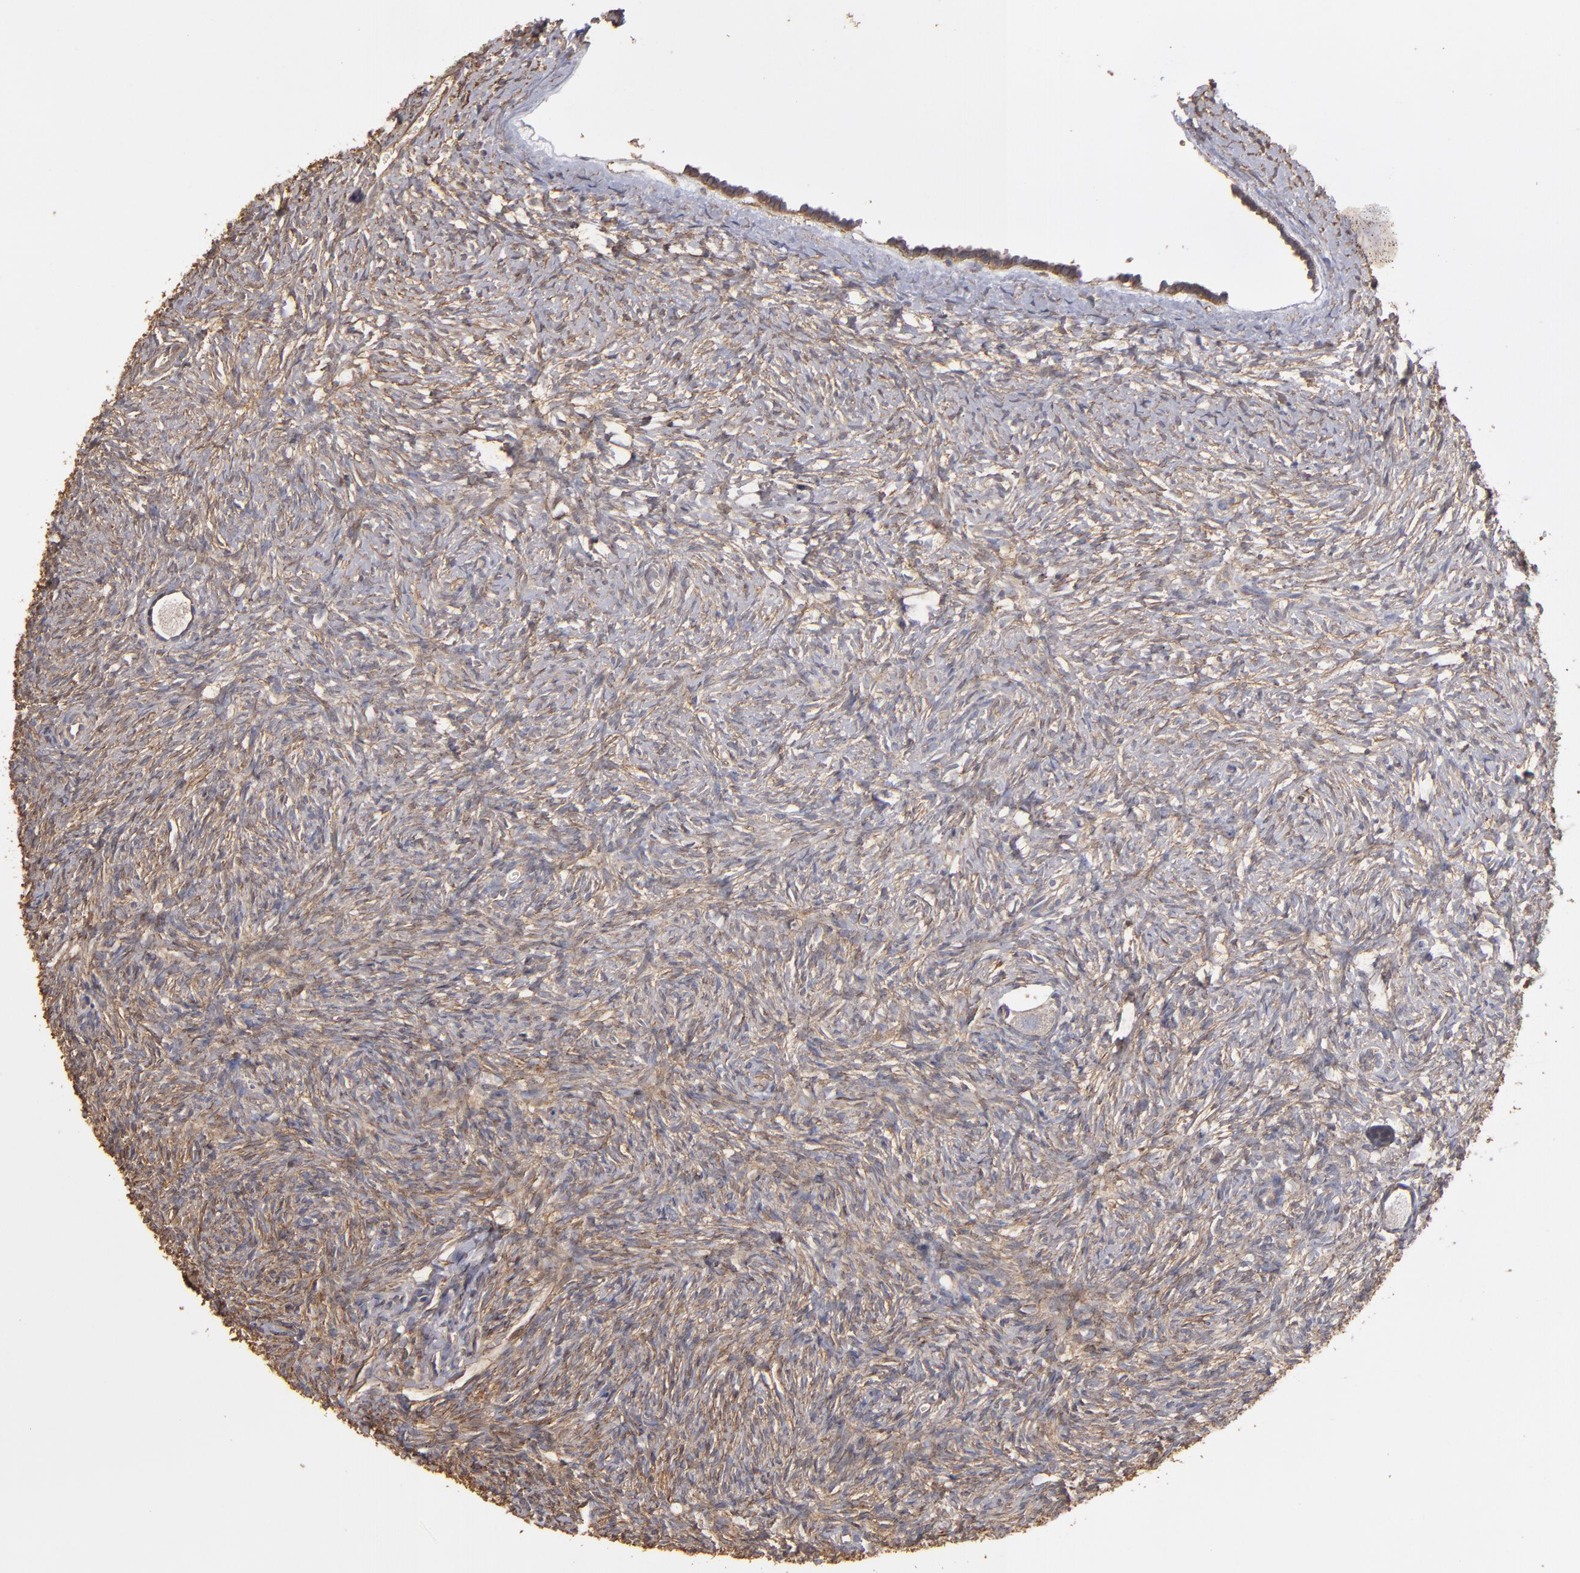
{"staining": {"intensity": "moderate", "quantity": ">75%", "location": "cytoplasmic/membranous"}, "tissue": "ovary", "cell_type": "Follicle cells", "image_type": "normal", "snomed": [{"axis": "morphology", "description": "Normal tissue, NOS"}, {"axis": "topography", "description": "Ovary"}], "caption": "Immunohistochemical staining of normal human ovary exhibits >75% levels of moderate cytoplasmic/membranous protein positivity in about >75% of follicle cells.", "gene": "DMD", "patient": {"sex": "female", "age": 35}}